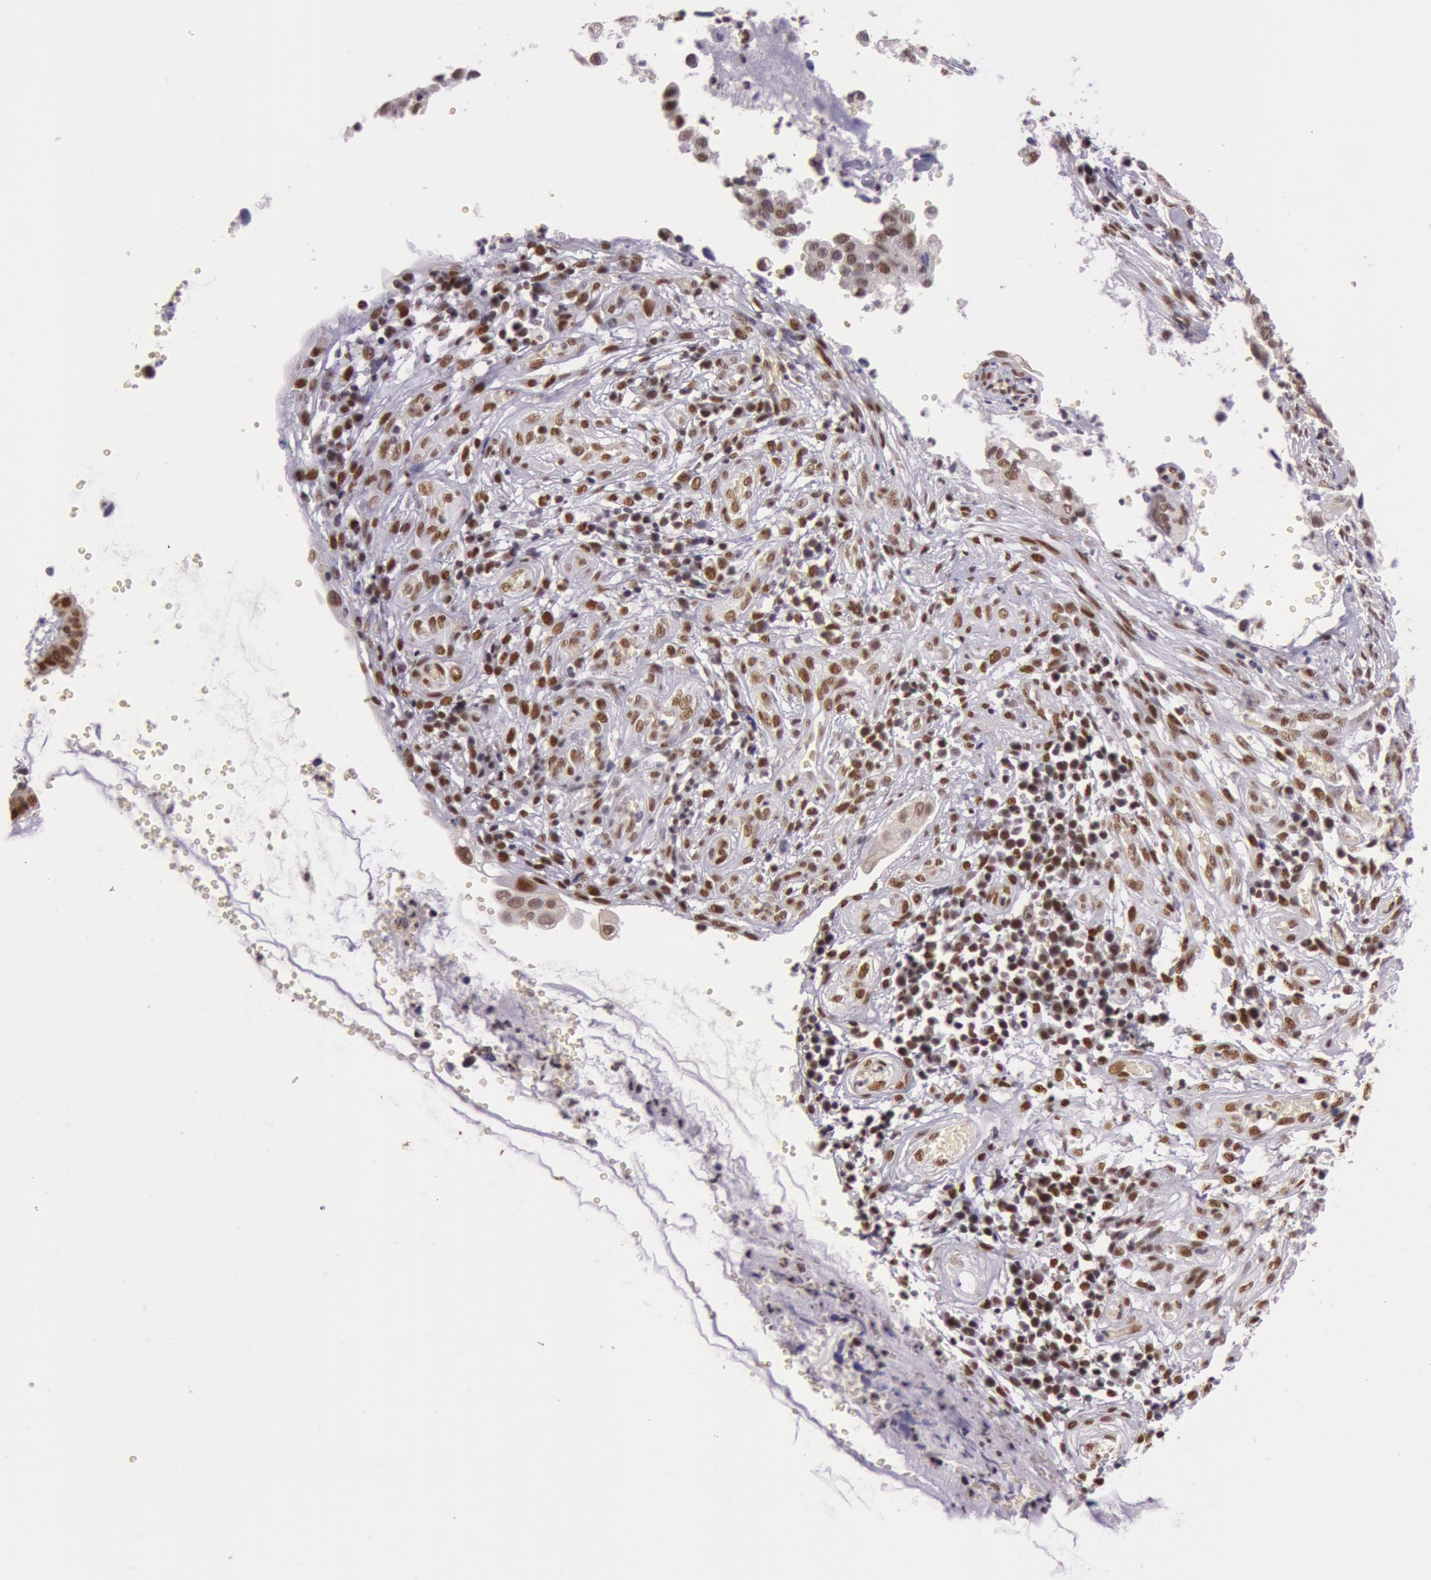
{"staining": {"intensity": "moderate", "quantity": "25%-75%", "location": "nuclear"}, "tissue": "cervical cancer", "cell_type": "Tumor cells", "image_type": "cancer", "snomed": [{"axis": "morphology", "description": "Normal tissue, NOS"}, {"axis": "morphology", "description": "Squamous cell carcinoma, NOS"}, {"axis": "topography", "description": "Cervix"}], "caption": "Moderate nuclear protein staining is identified in approximately 25%-75% of tumor cells in cervical squamous cell carcinoma. The staining was performed using DAB (3,3'-diaminobenzidine), with brown indicating positive protein expression. Nuclei are stained blue with hematoxylin.", "gene": "NBN", "patient": {"sex": "female", "age": 45}}